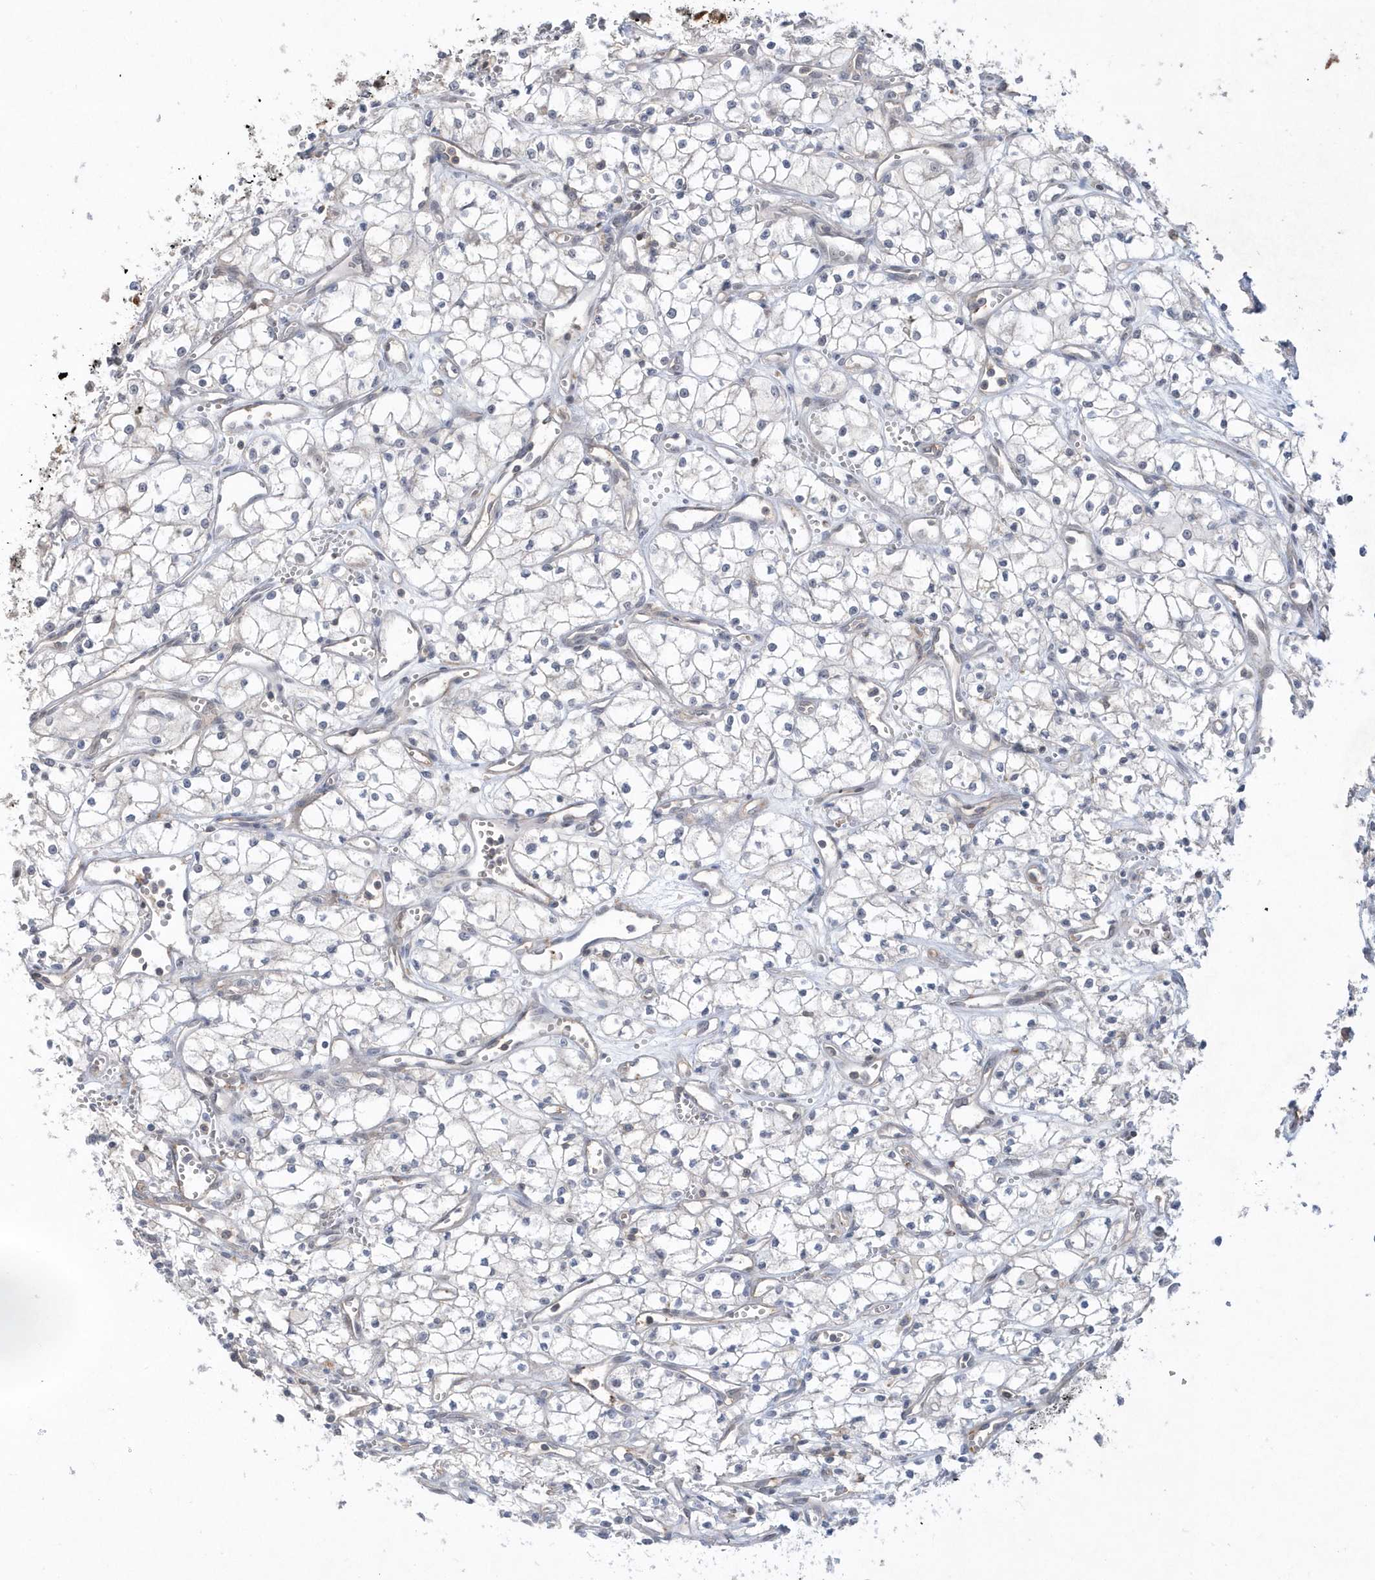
{"staining": {"intensity": "negative", "quantity": "none", "location": "none"}, "tissue": "renal cancer", "cell_type": "Tumor cells", "image_type": "cancer", "snomed": [{"axis": "morphology", "description": "Adenocarcinoma, NOS"}, {"axis": "topography", "description": "Kidney"}], "caption": "The IHC image has no significant expression in tumor cells of renal adenocarcinoma tissue. (DAB IHC, high magnification).", "gene": "CRIP3", "patient": {"sex": "male", "age": 59}}